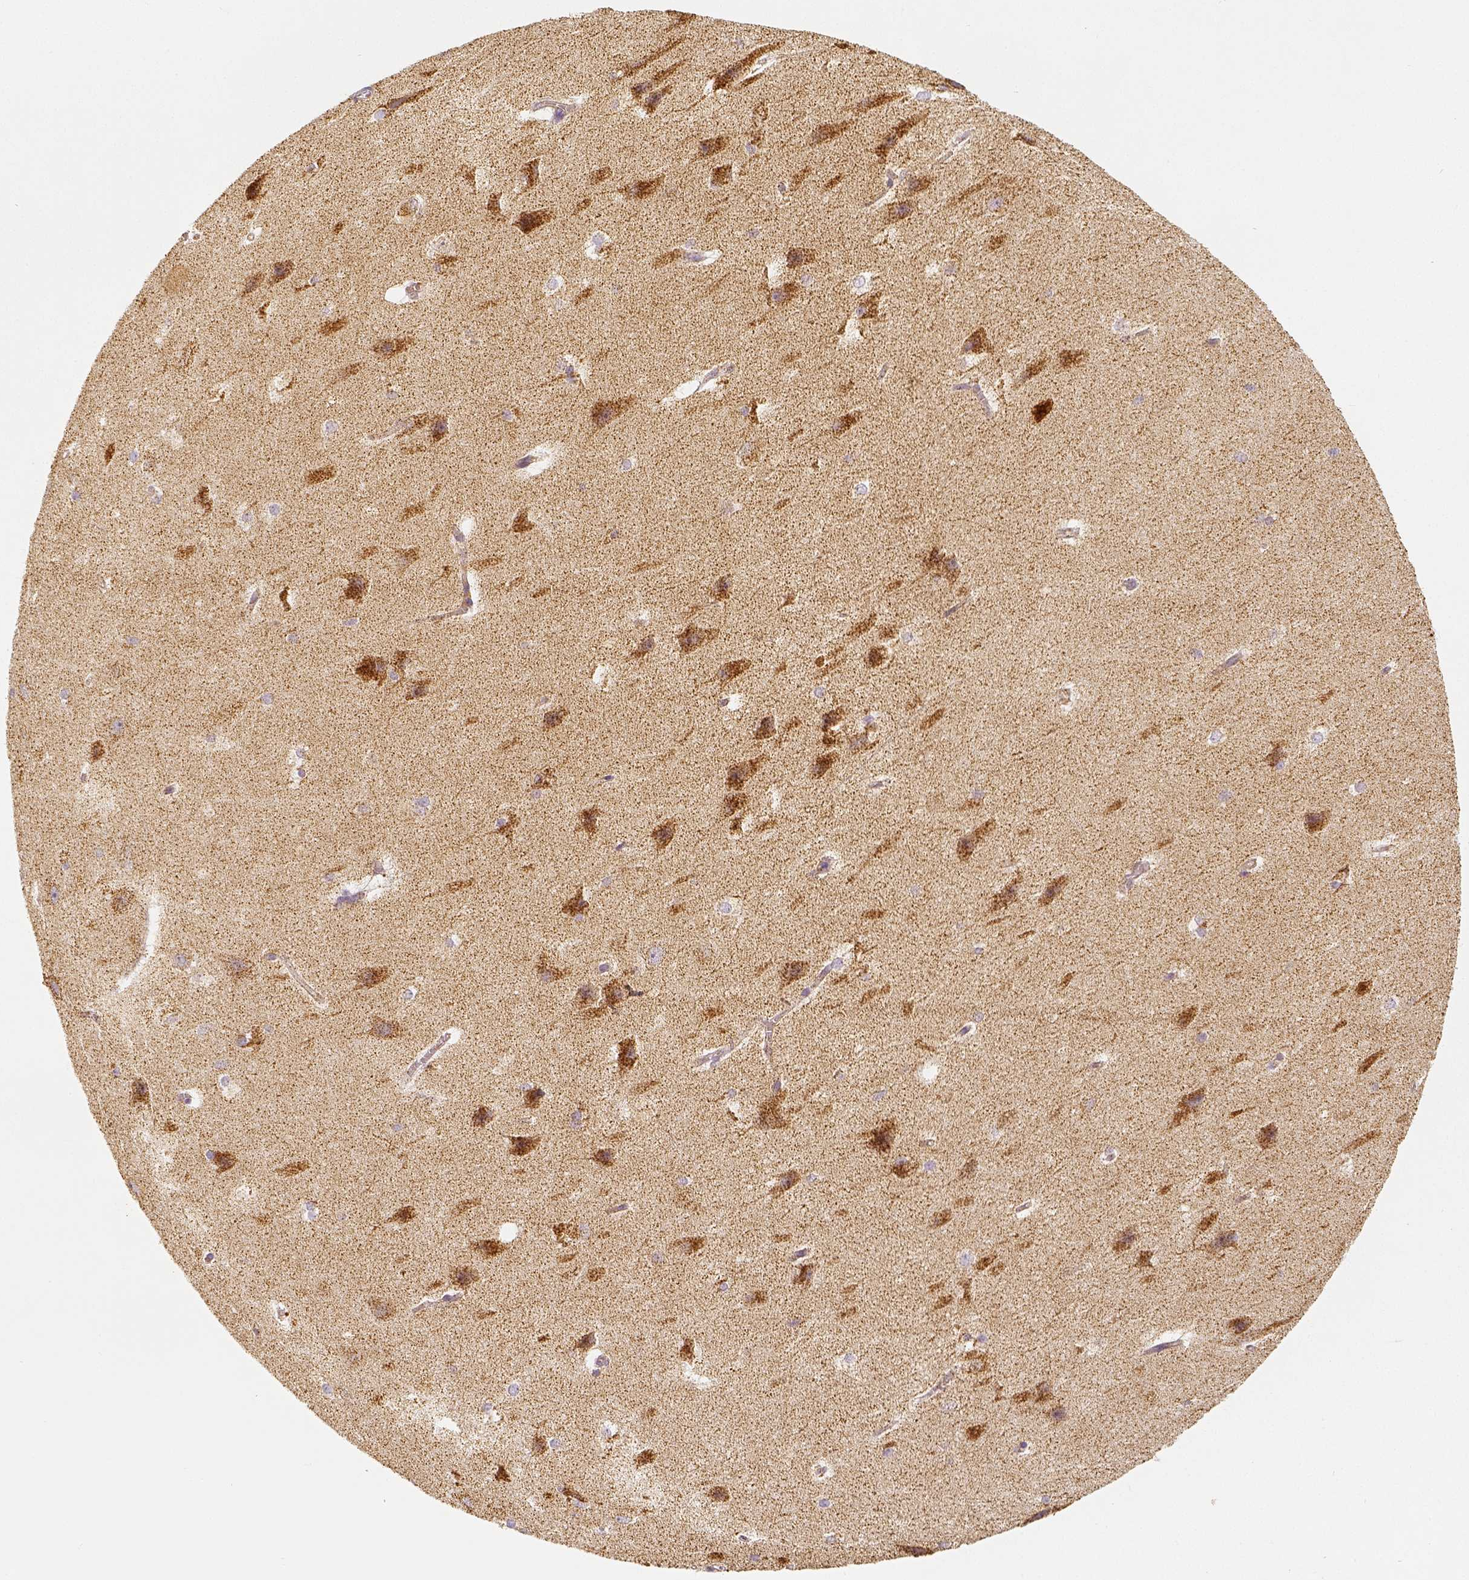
{"staining": {"intensity": "negative", "quantity": "none", "location": "none"}, "tissue": "hippocampus", "cell_type": "Glial cells", "image_type": "normal", "snomed": [{"axis": "morphology", "description": "Normal tissue, NOS"}, {"axis": "topography", "description": "Cerebral cortex"}, {"axis": "topography", "description": "Hippocampus"}], "caption": "Immunohistochemistry (IHC) image of normal hippocampus: human hippocampus stained with DAB exhibits no significant protein expression in glial cells.", "gene": "PGAM5", "patient": {"sex": "female", "age": 19}}